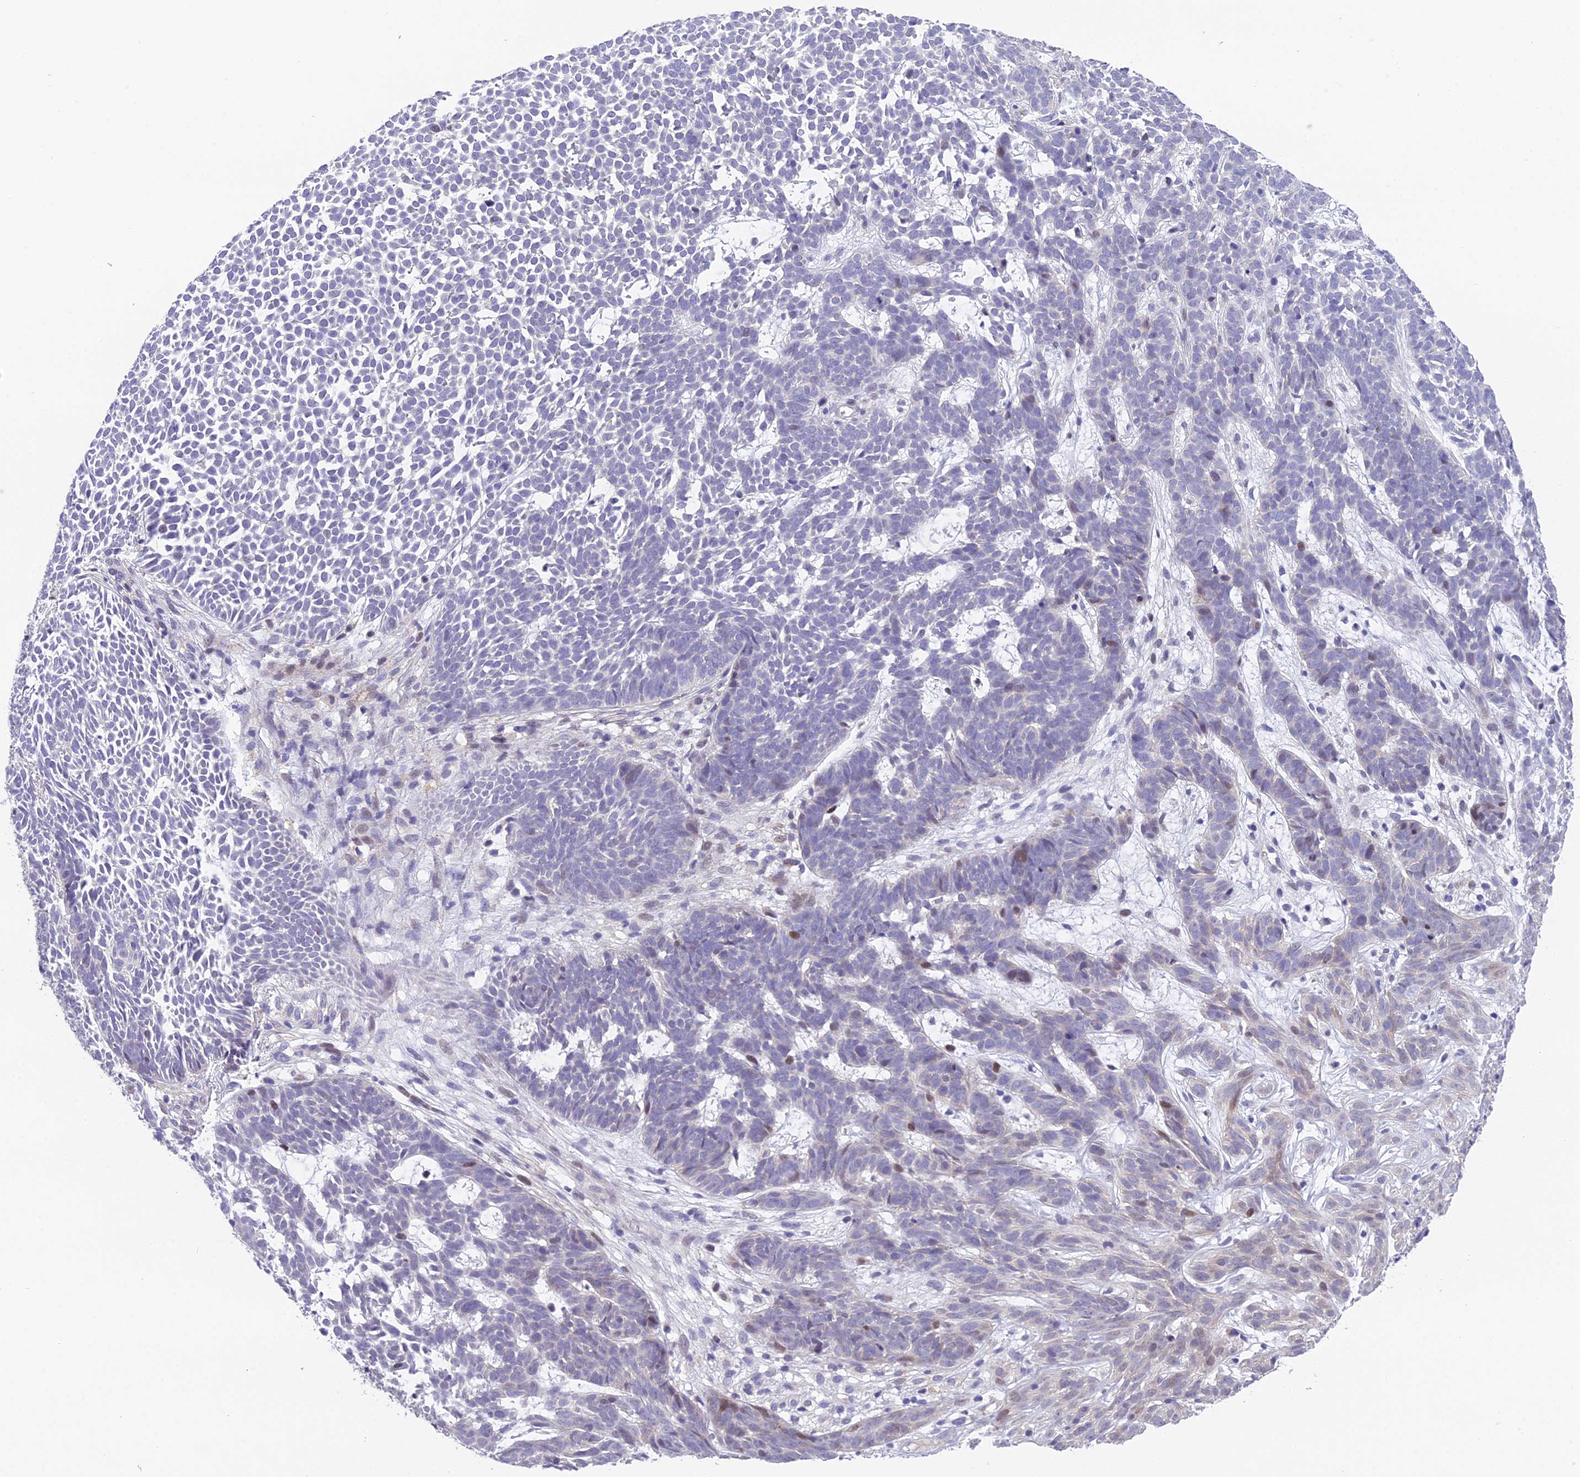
{"staining": {"intensity": "negative", "quantity": "none", "location": "none"}, "tissue": "skin cancer", "cell_type": "Tumor cells", "image_type": "cancer", "snomed": [{"axis": "morphology", "description": "Basal cell carcinoma"}, {"axis": "topography", "description": "Skin"}], "caption": "Human skin basal cell carcinoma stained for a protein using IHC exhibits no expression in tumor cells.", "gene": "PUS10", "patient": {"sex": "female", "age": 78}}